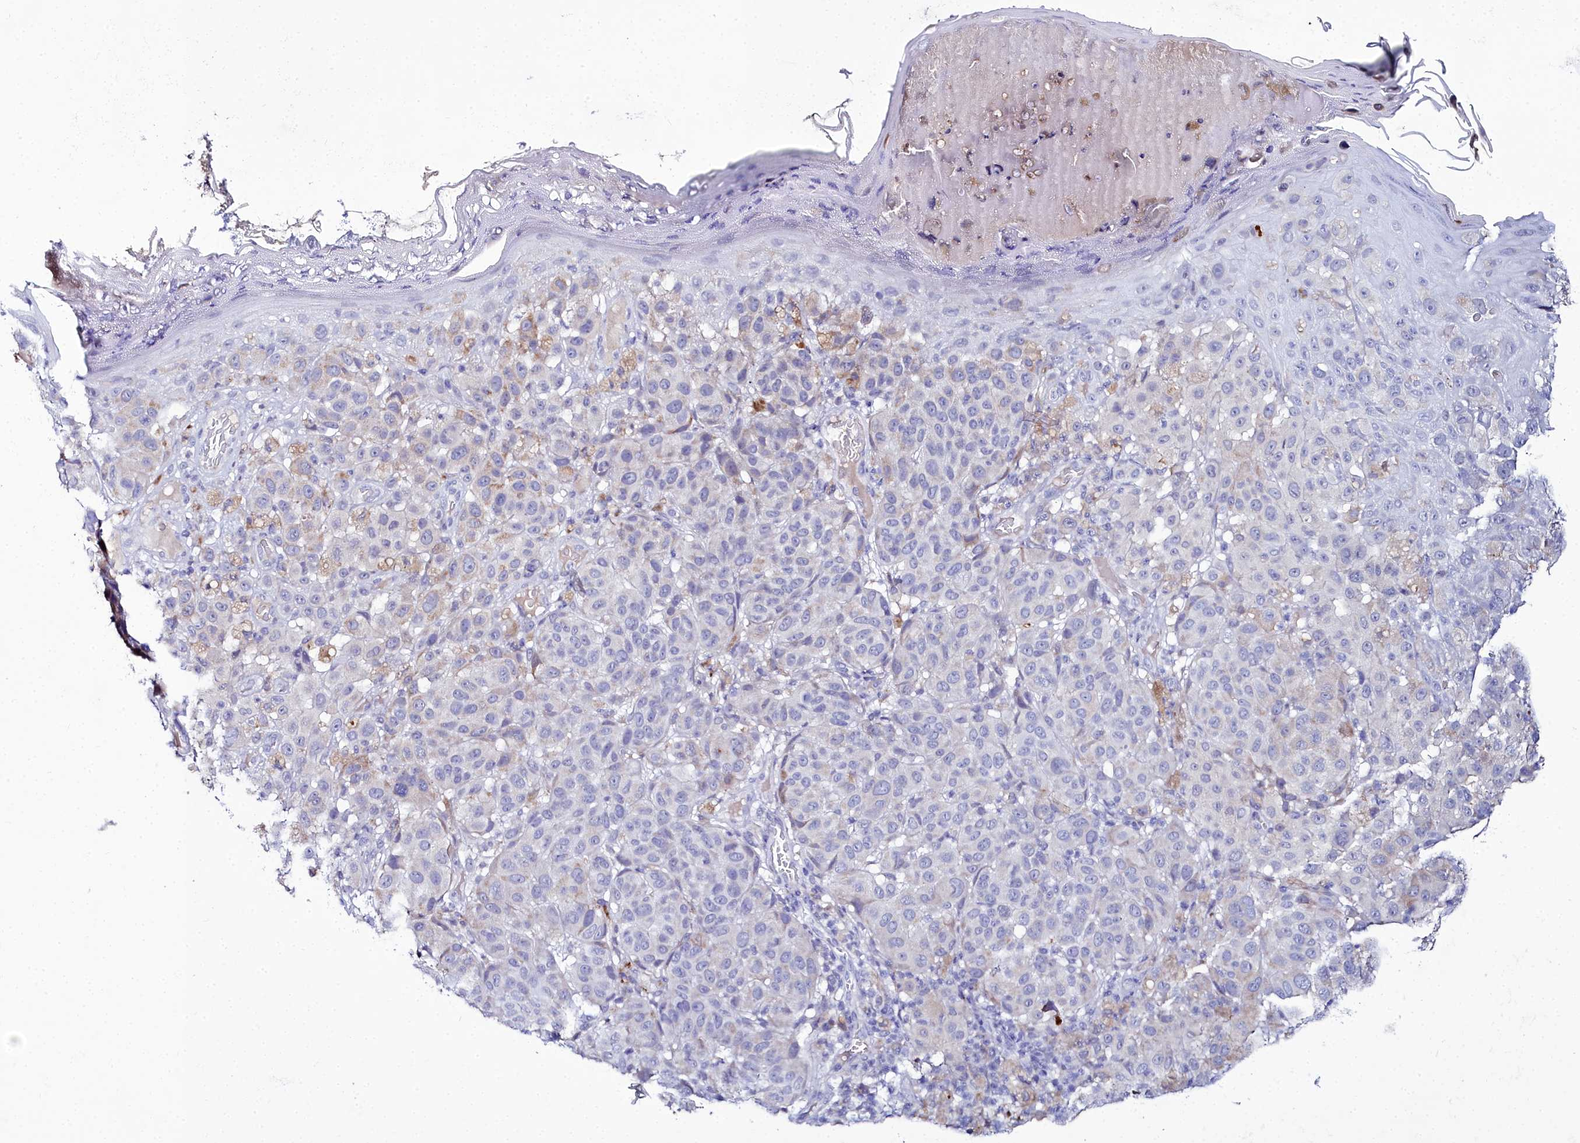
{"staining": {"intensity": "negative", "quantity": "none", "location": "none"}, "tissue": "melanoma", "cell_type": "Tumor cells", "image_type": "cancer", "snomed": [{"axis": "morphology", "description": "Malignant melanoma, NOS"}, {"axis": "topography", "description": "Skin"}], "caption": "Melanoma was stained to show a protein in brown. There is no significant staining in tumor cells. (DAB (3,3'-diaminobenzidine) immunohistochemistry visualized using brightfield microscopy, high magnification).", "gene": "ELAPOR2", "patient": {"sex": "male", "age": 38}}